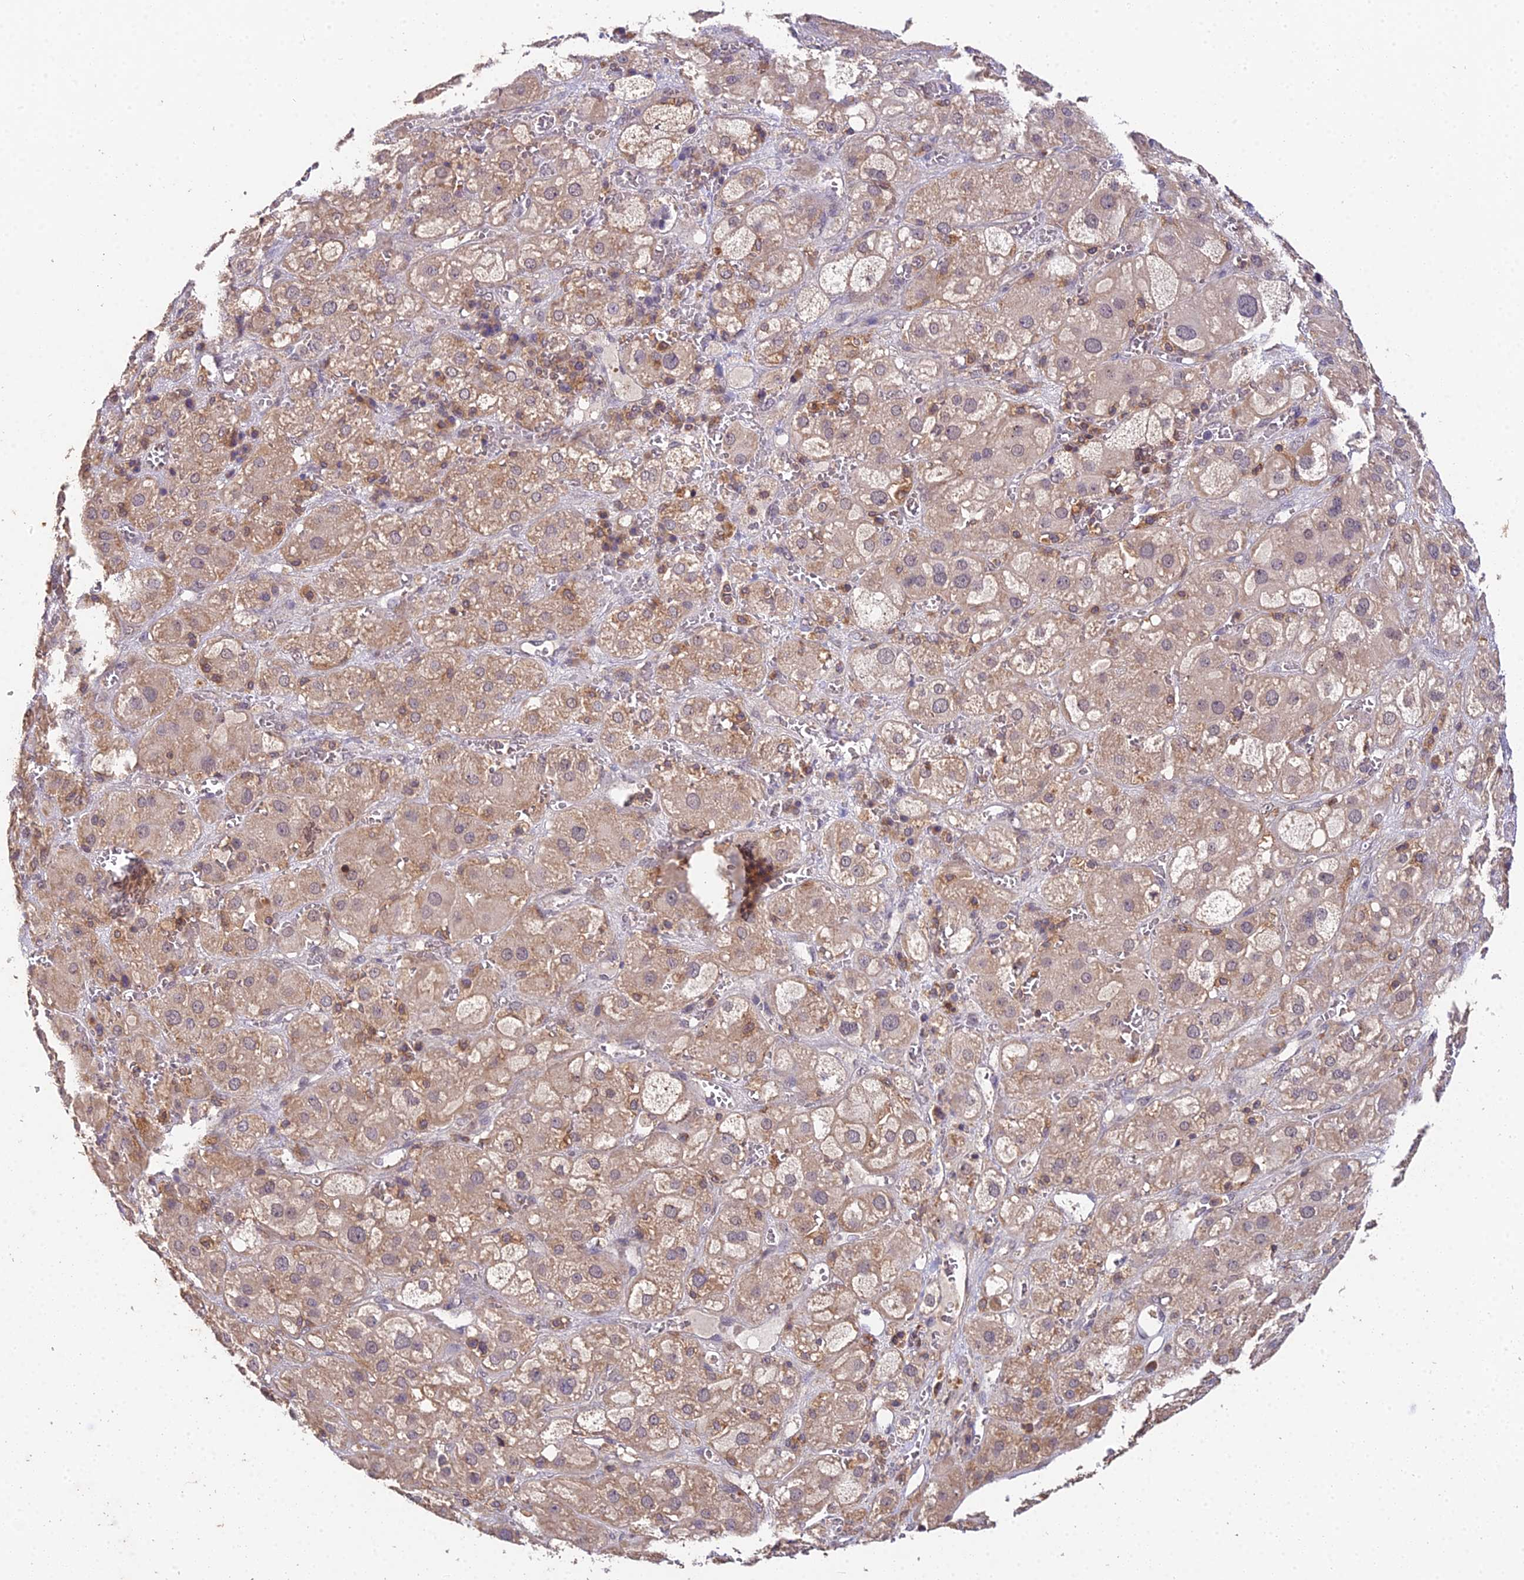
{"staining": {"intensity": "moderate", "quantity": ">75%", "location": "cytoplasmic/membranous,nuclear"}, "tissue": "adrenal gland", "cell_type": "Glandular cells", "image_type": "normal", "snomed": [{"axis": "morphology", "description": "Normal tissue, NOS"}, {"axis": "topography", "description": "Adrenal gland"}], "caption": "A medium amount of moderate cytoplasmic/membranous,nuclear positivity is seen in approximately >75% of glandular cells in benign adrenal gland. The staining was performed using DAB to visualize the protein expression in brown, while the nuclei were stained in blue with hematoxylin (Magnification: 20x).", "gene": "TPRX1", "patient": {"sex": "female", "age": 47}}